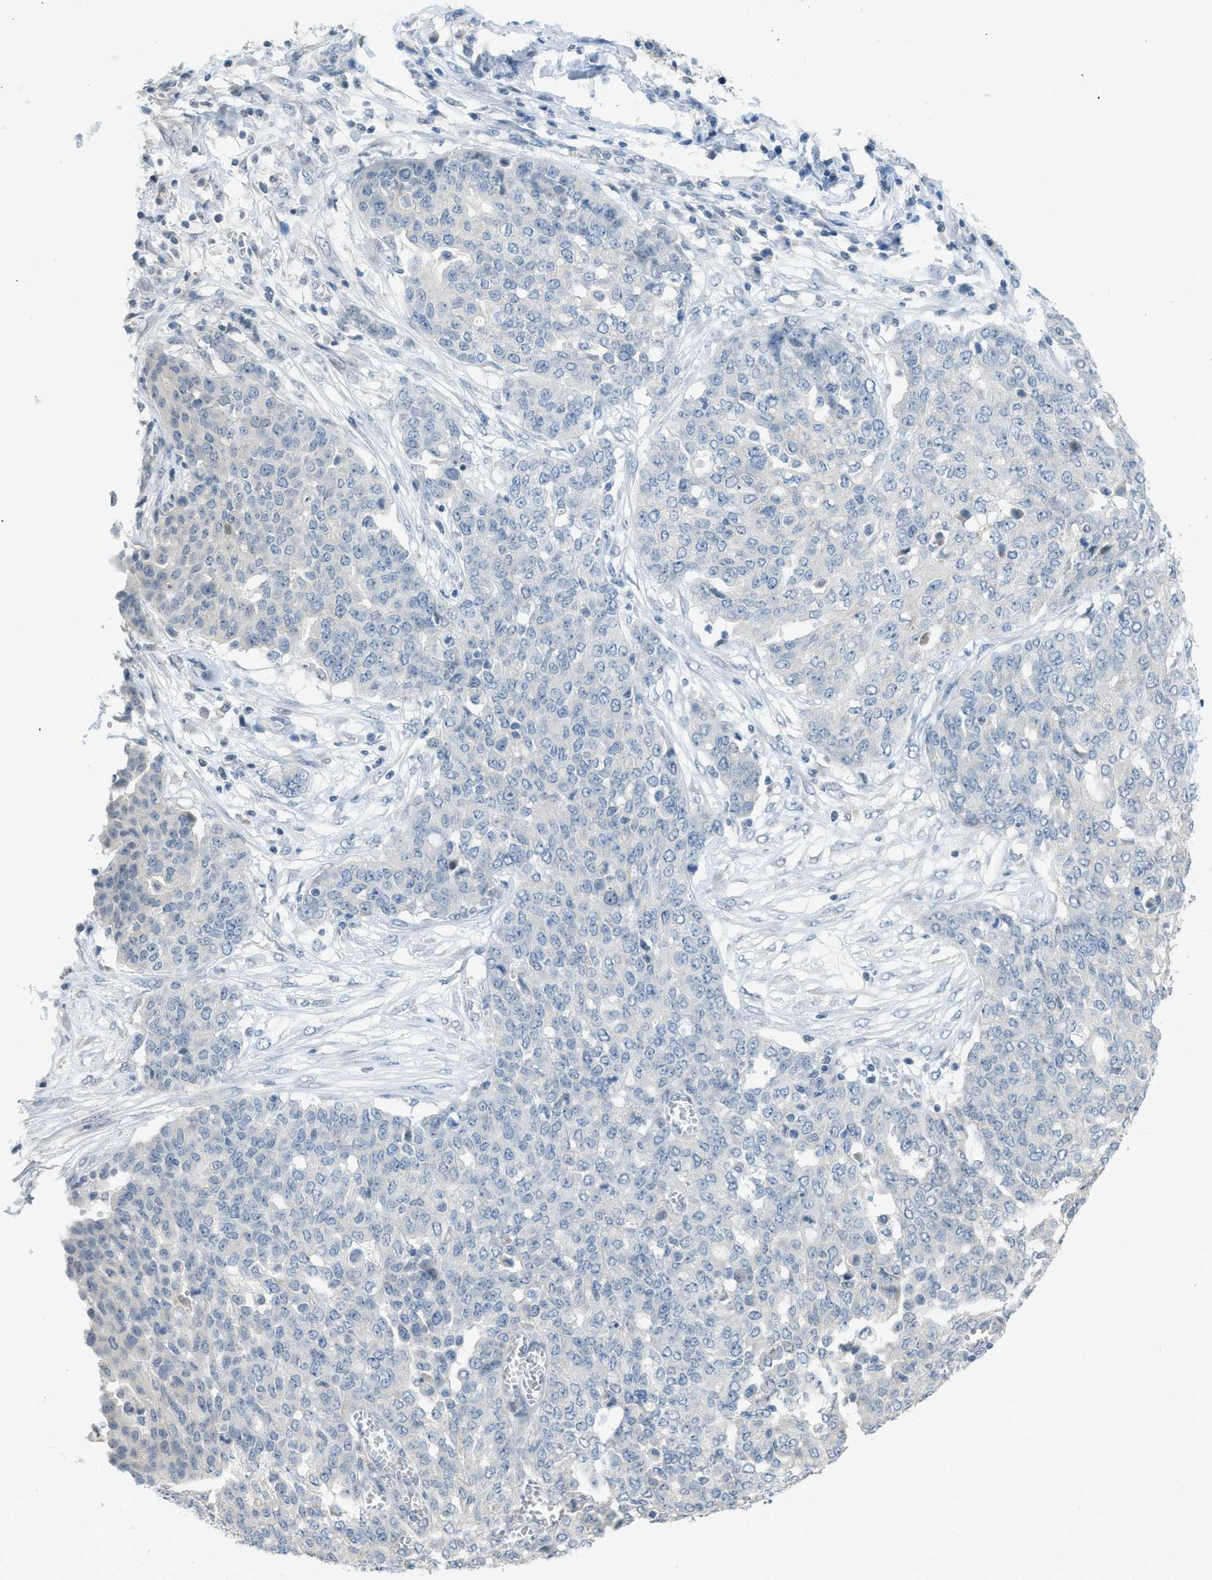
{"staining": {"intensity": "negative", "quantity": "none", "location": "none"}, "tissue": "ovarian cancer", "cell_type": "Tumor cells", "image_type": "cancer", "snomed": [{"axis": "morphology", "description": "Cystadenocarcinoma, serous, NOS"}, {"axis": "topography", "description": "Soft tissue"}, {"axis": "topography", "description": "Ovary"}], "caption": "Immunohistochemistry of ovarian cancer (serous cystadenocarcinoma) demonstrates no expression in tumor cells.", "gene": "TXNDC2", "patient": {"sex": "female", "age": 57}}